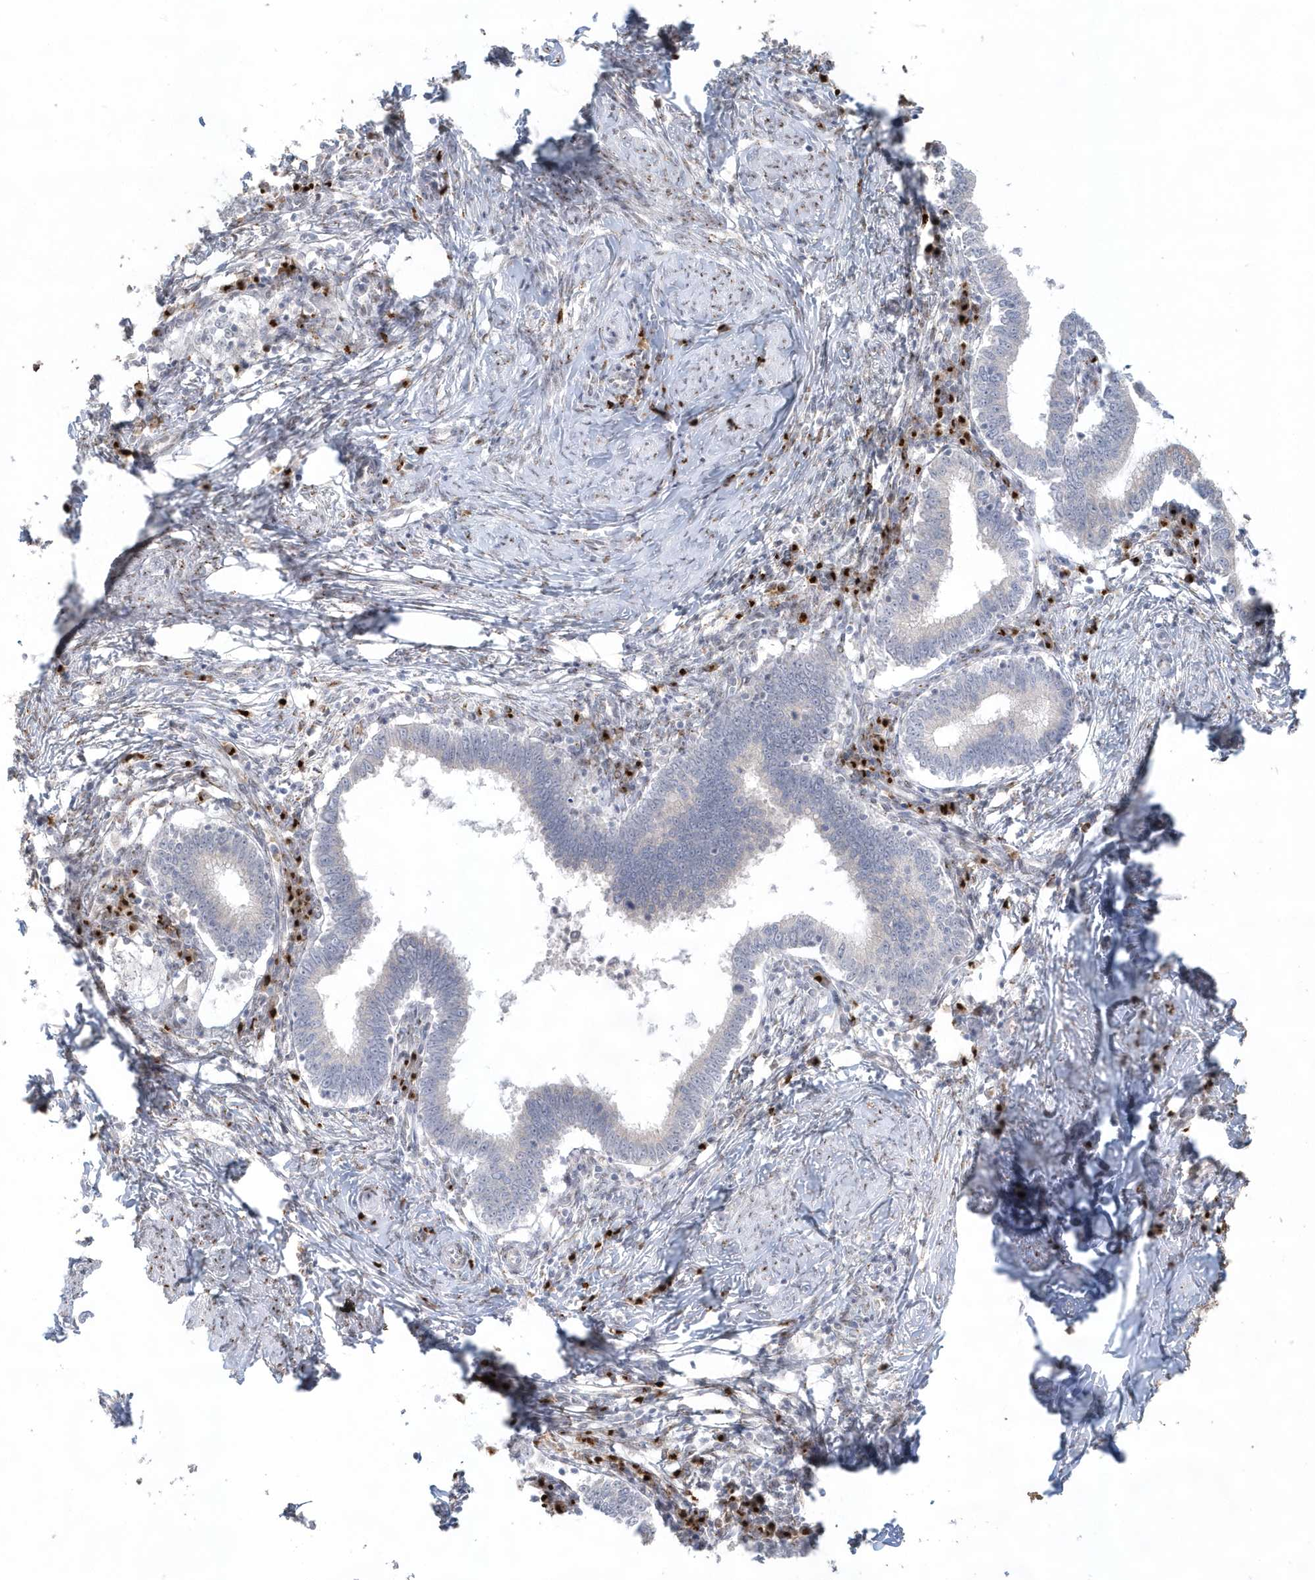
{"staining": {"intensity": "negative", "quantity": "none", "location": "none"}, "tissue": "cervical cancer", "cell_type": "Tumor cells", "image_type": "cancer", "snomed": [{"axis": "morphology", "description": "Adenocarcinoma, NOS"}, {"axis": "topography", "description": "Cervix"}], "caption": "Photomicrograph shows no significant protein expression in tumor cells of cervical cancer.", "gene": "DHFR", "patient": {"sex": "female", "age": 36}}